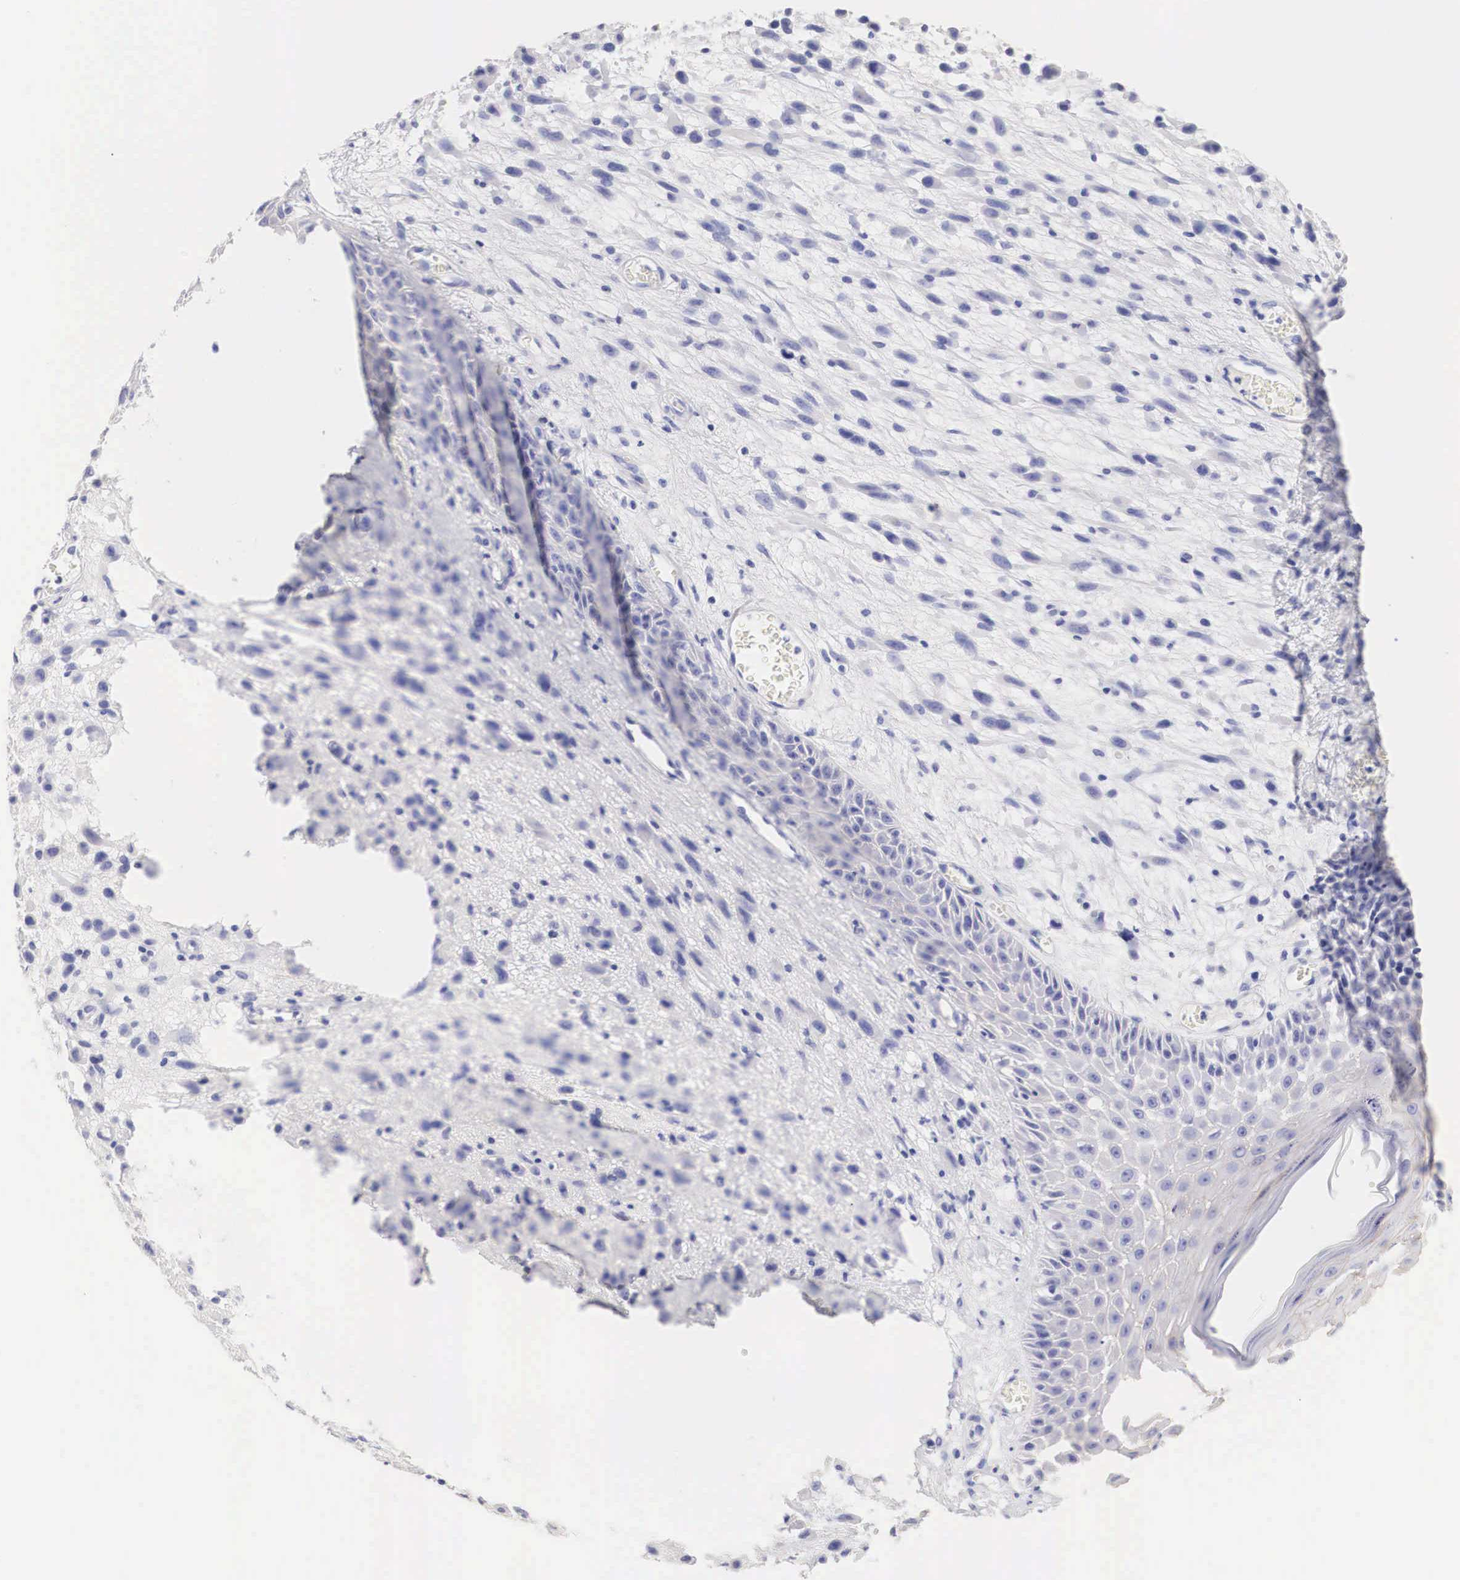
{"staining": {"intensity": "negative", "quantity": "none", "location": "none"}, "tissue": "melanoma", "cell_type": "Tumor cells", "image_type": "cancer", "snomed": [{"axis": "morphology", "description": "Malignant melanoma, NOS"}, {"axis": "topography", "description": "Skin"}], "caption": "The micrograph reveals no staining of tumor cells in melanoma.", "gene": "ERBB2", "patient": {"sex": "male", "age": 51}}